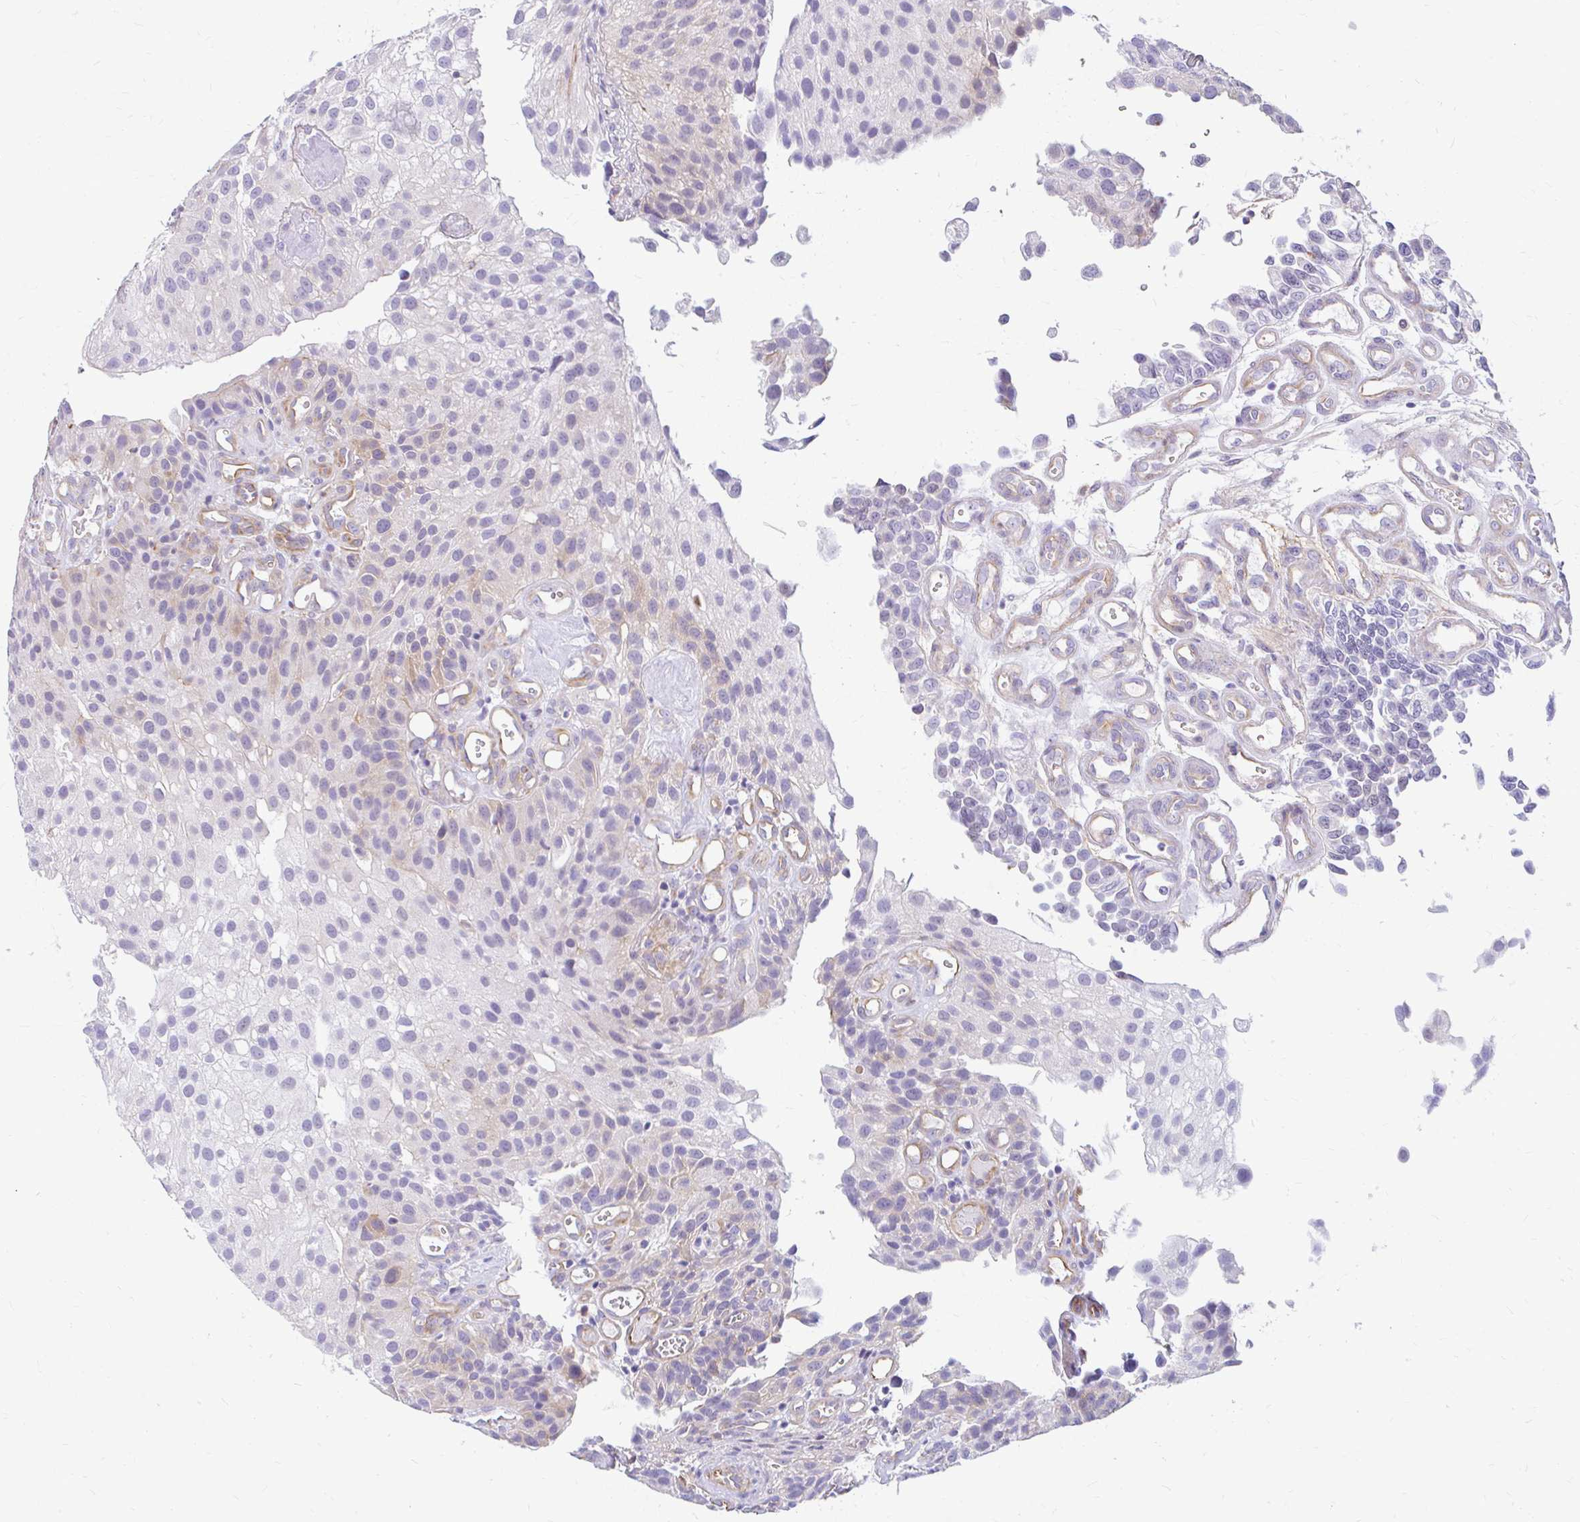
{"staining": {"intensity": "negative", "quantity": "none", "location": "none"}, "tissue": "urothelial cancer", "cell_type": "Tumor cells", "image_type": "cancer", "snomed": [{"axis": "morphology", "description": "Urothelial carcinoma, NOS"}, {"axis": "topography", "description": "Urinary bladder"}], "caption": "Immunohistochemistry (IHC) photomicrograph of neoplastic tissue: transitional cell carcinoma stained with DAB (3,3'-diaminobenzidine) exhibits no significant protein positivity in tumor cells. Nuclei are stained in blue.", "gene": "FAM83C", "patient": {"sex": "male", "age": 87}}